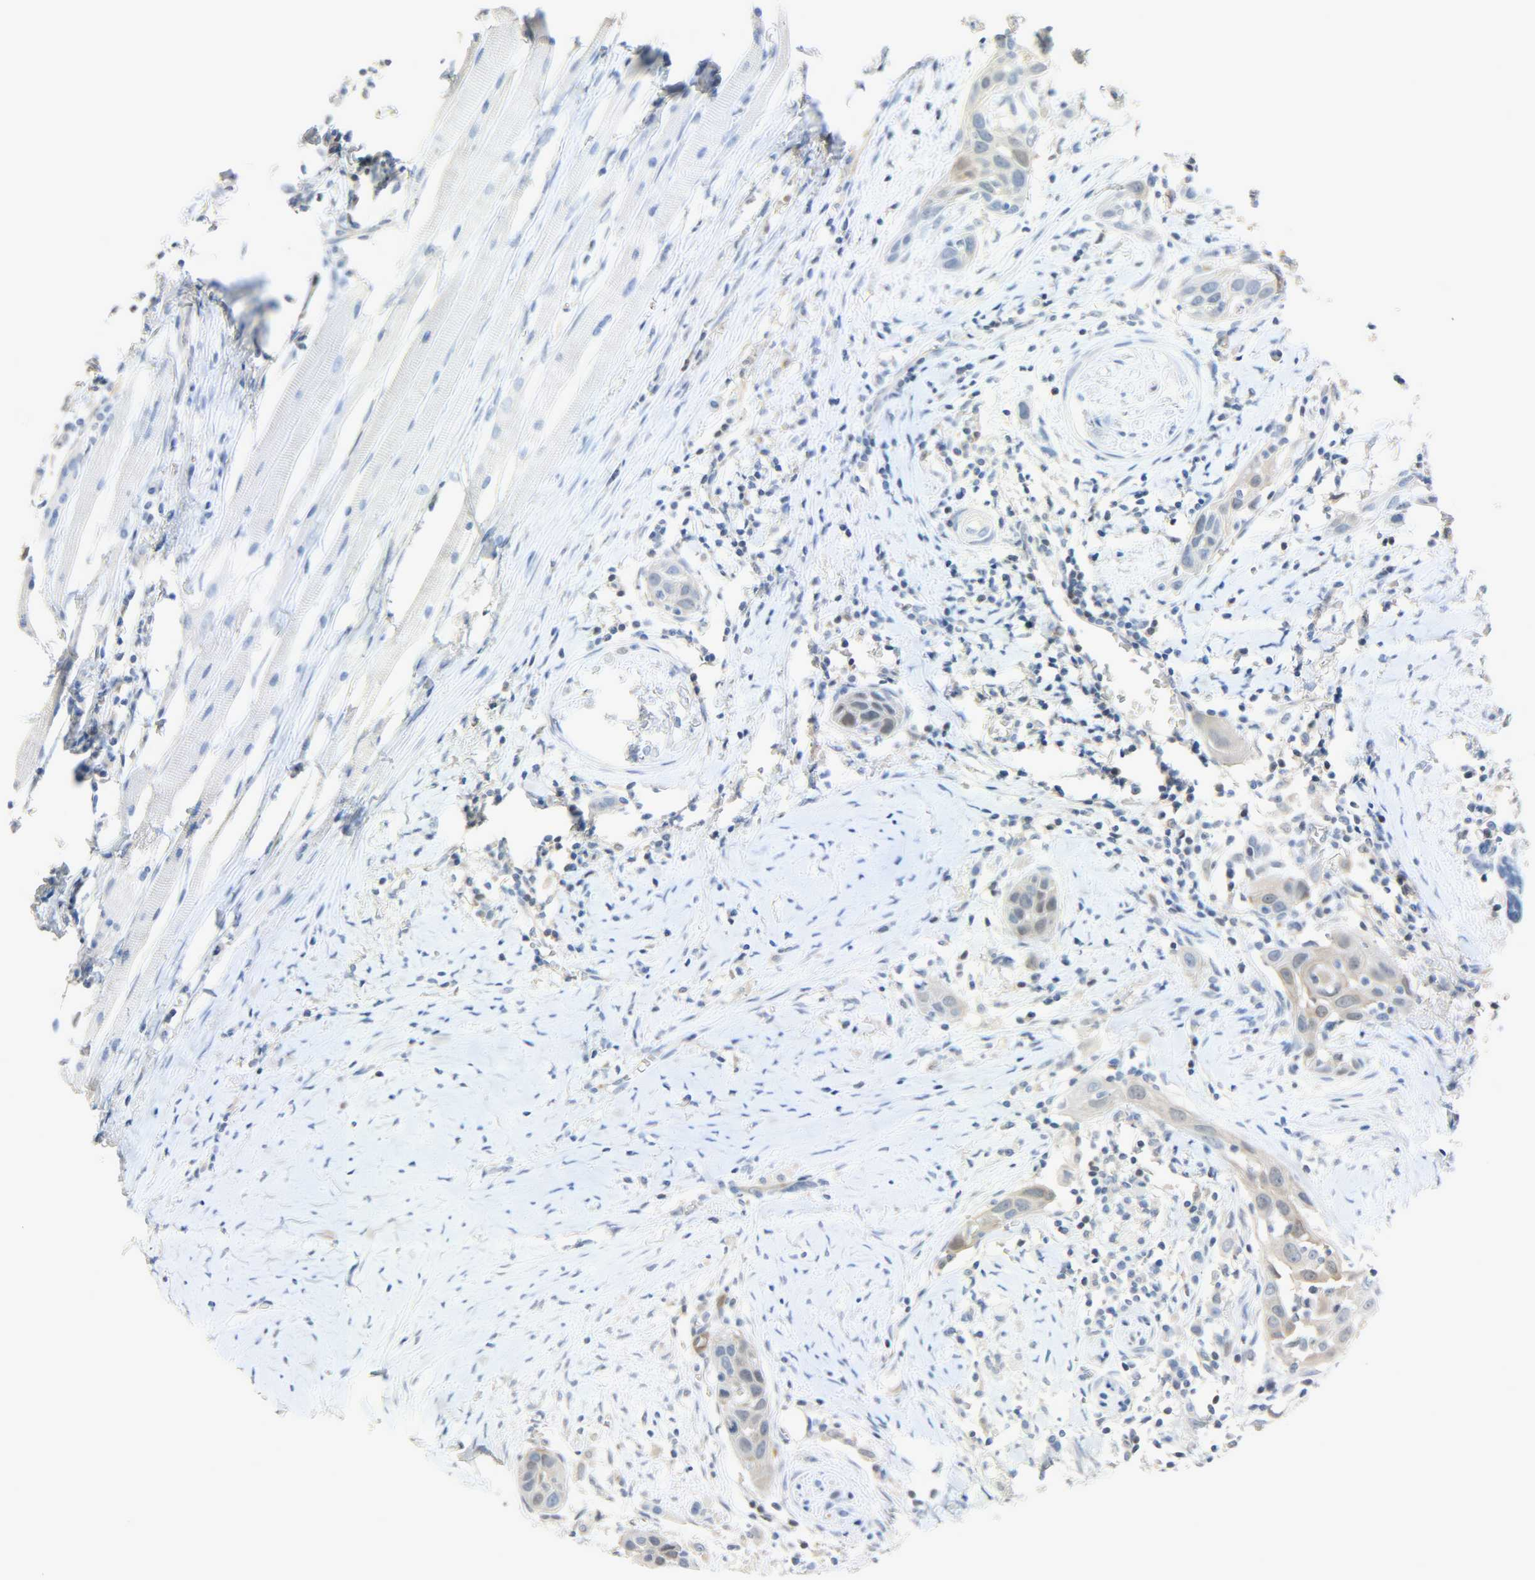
{"staining": {"intensity": "weak", "quantity": "25%-75%", "location": "cytoplasmic/membranous"}, "tissue": "head and neck cancer", "cell_type": "Tumor cells", "image_type": "cancer", "snomed": [{"axis": "morphology", "description": "Normal tissue, NOS"}, {"axis": "morphology", "description": "Squamous cell carcinoma, NOS"}, {"axis": "topography", "description": "Oral tissue"}, {"axis": "topography", "description": "Head-Neck"}], "caption": "Protein expression analysis of human head and neck cancer (squamous cell carcinoma) reveals weak cytoplasmic/membranous positivity in about 25%-75% of tumor cells.", "gene": "EIF4EBP1", "patient": {"sex": "female", "age": 50}}